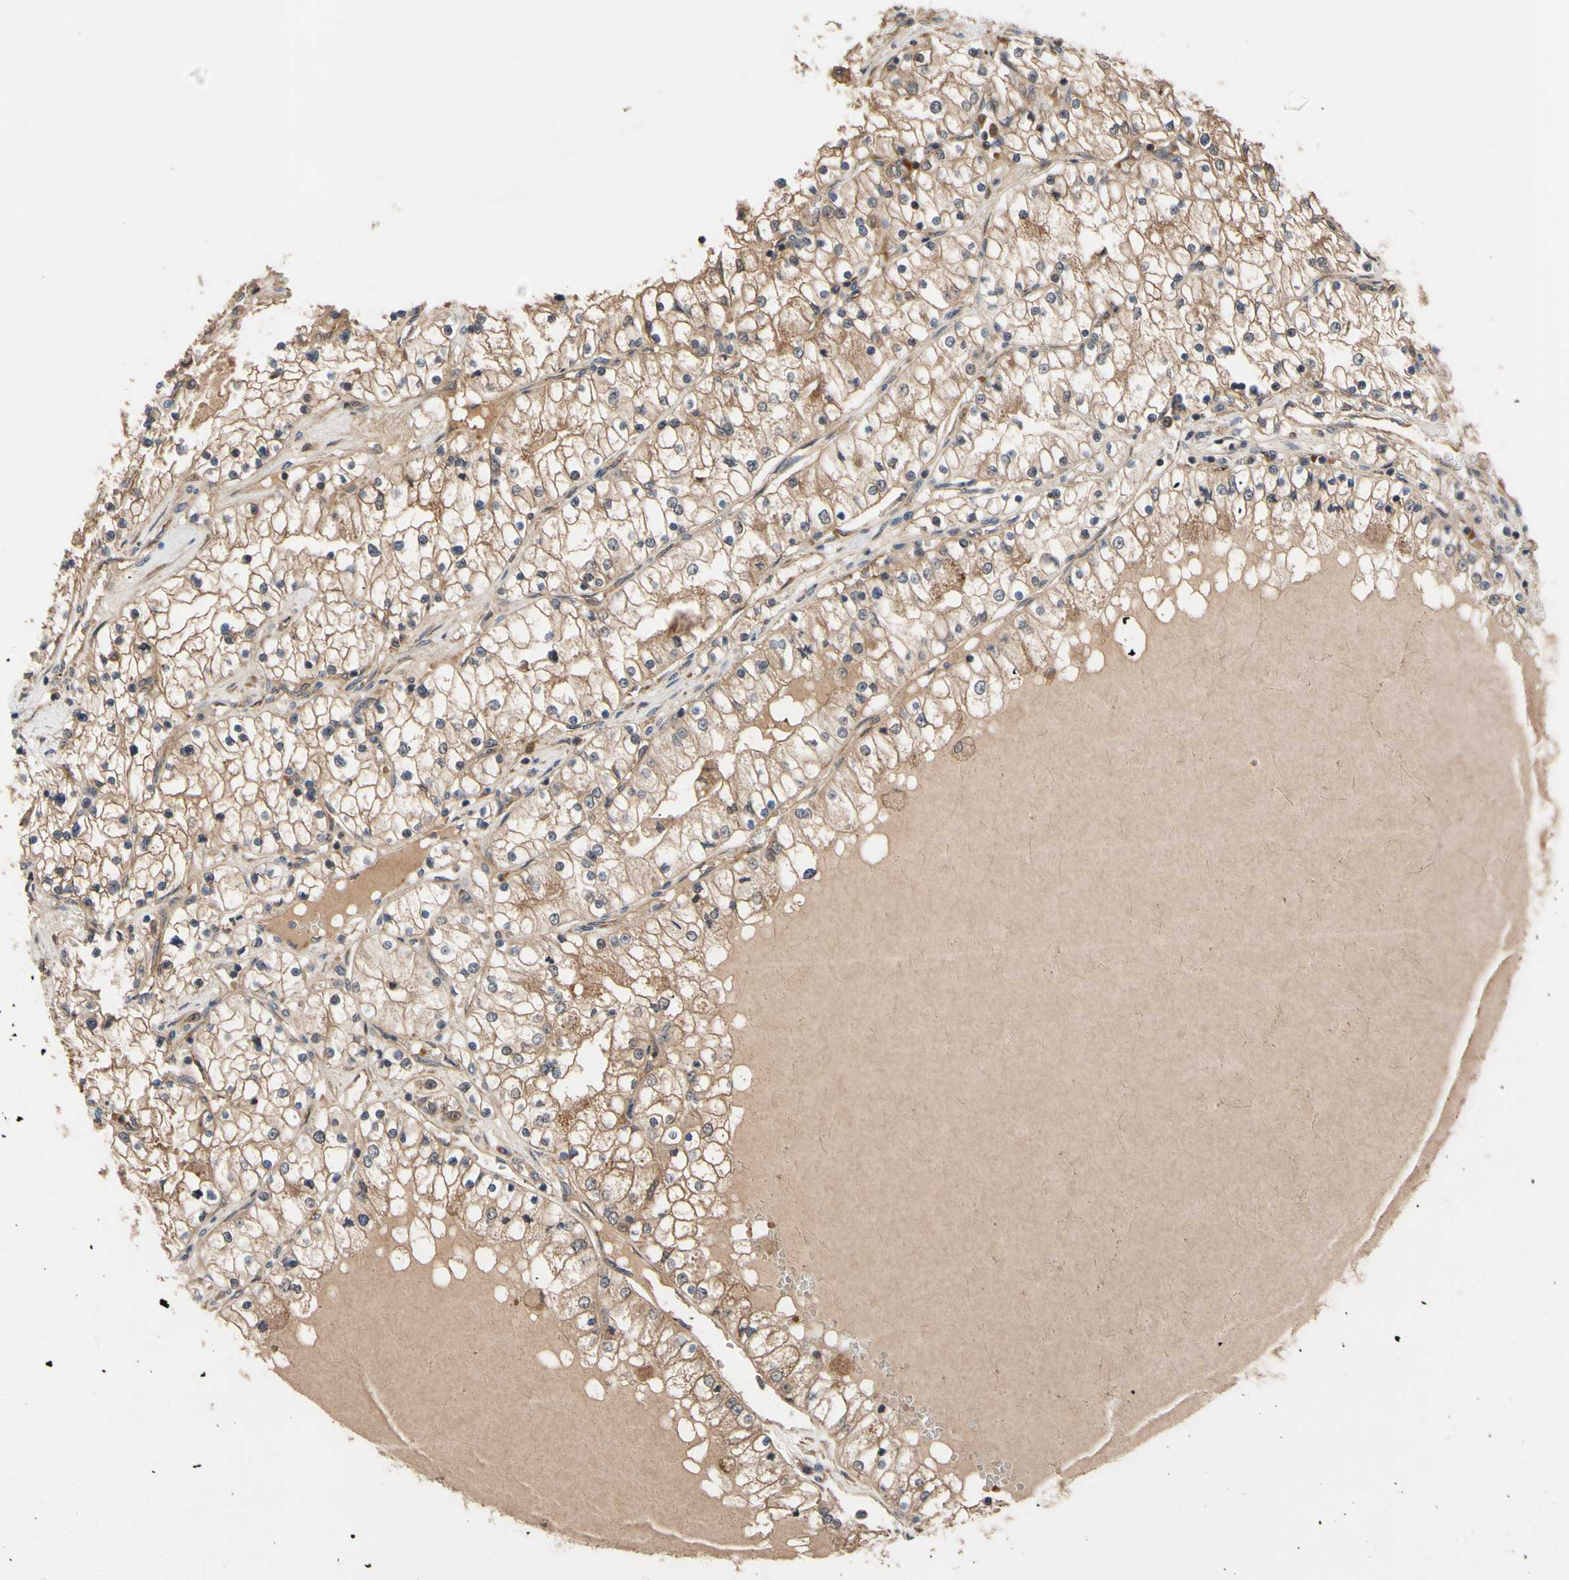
{"staining": {"intensity": "moderate", "quantity": ">75%", "location": "cytoplasmic/membranous"}, "tissue": "renal cancer", "cell_type": "Tumor cells", "image_type": "cancer", "snomed": [{"axis": "morphology", "description": "Adenocarcinoma, NOS"}, {"axis": "topography", "description": "Kidney"}], "caption": "IHC micrograph of neoplastic tissue: human renal cancer (adenocarcinoma) stained using IHC exhibits medium levels of moderate protein expression localized specifically in the cytoplasmic/membranous of tumor cells, appearing as a cytoplasmic/membranous brown color.", "gene": "CYTIP", "patient": {"sex": "male", "age": 68}}